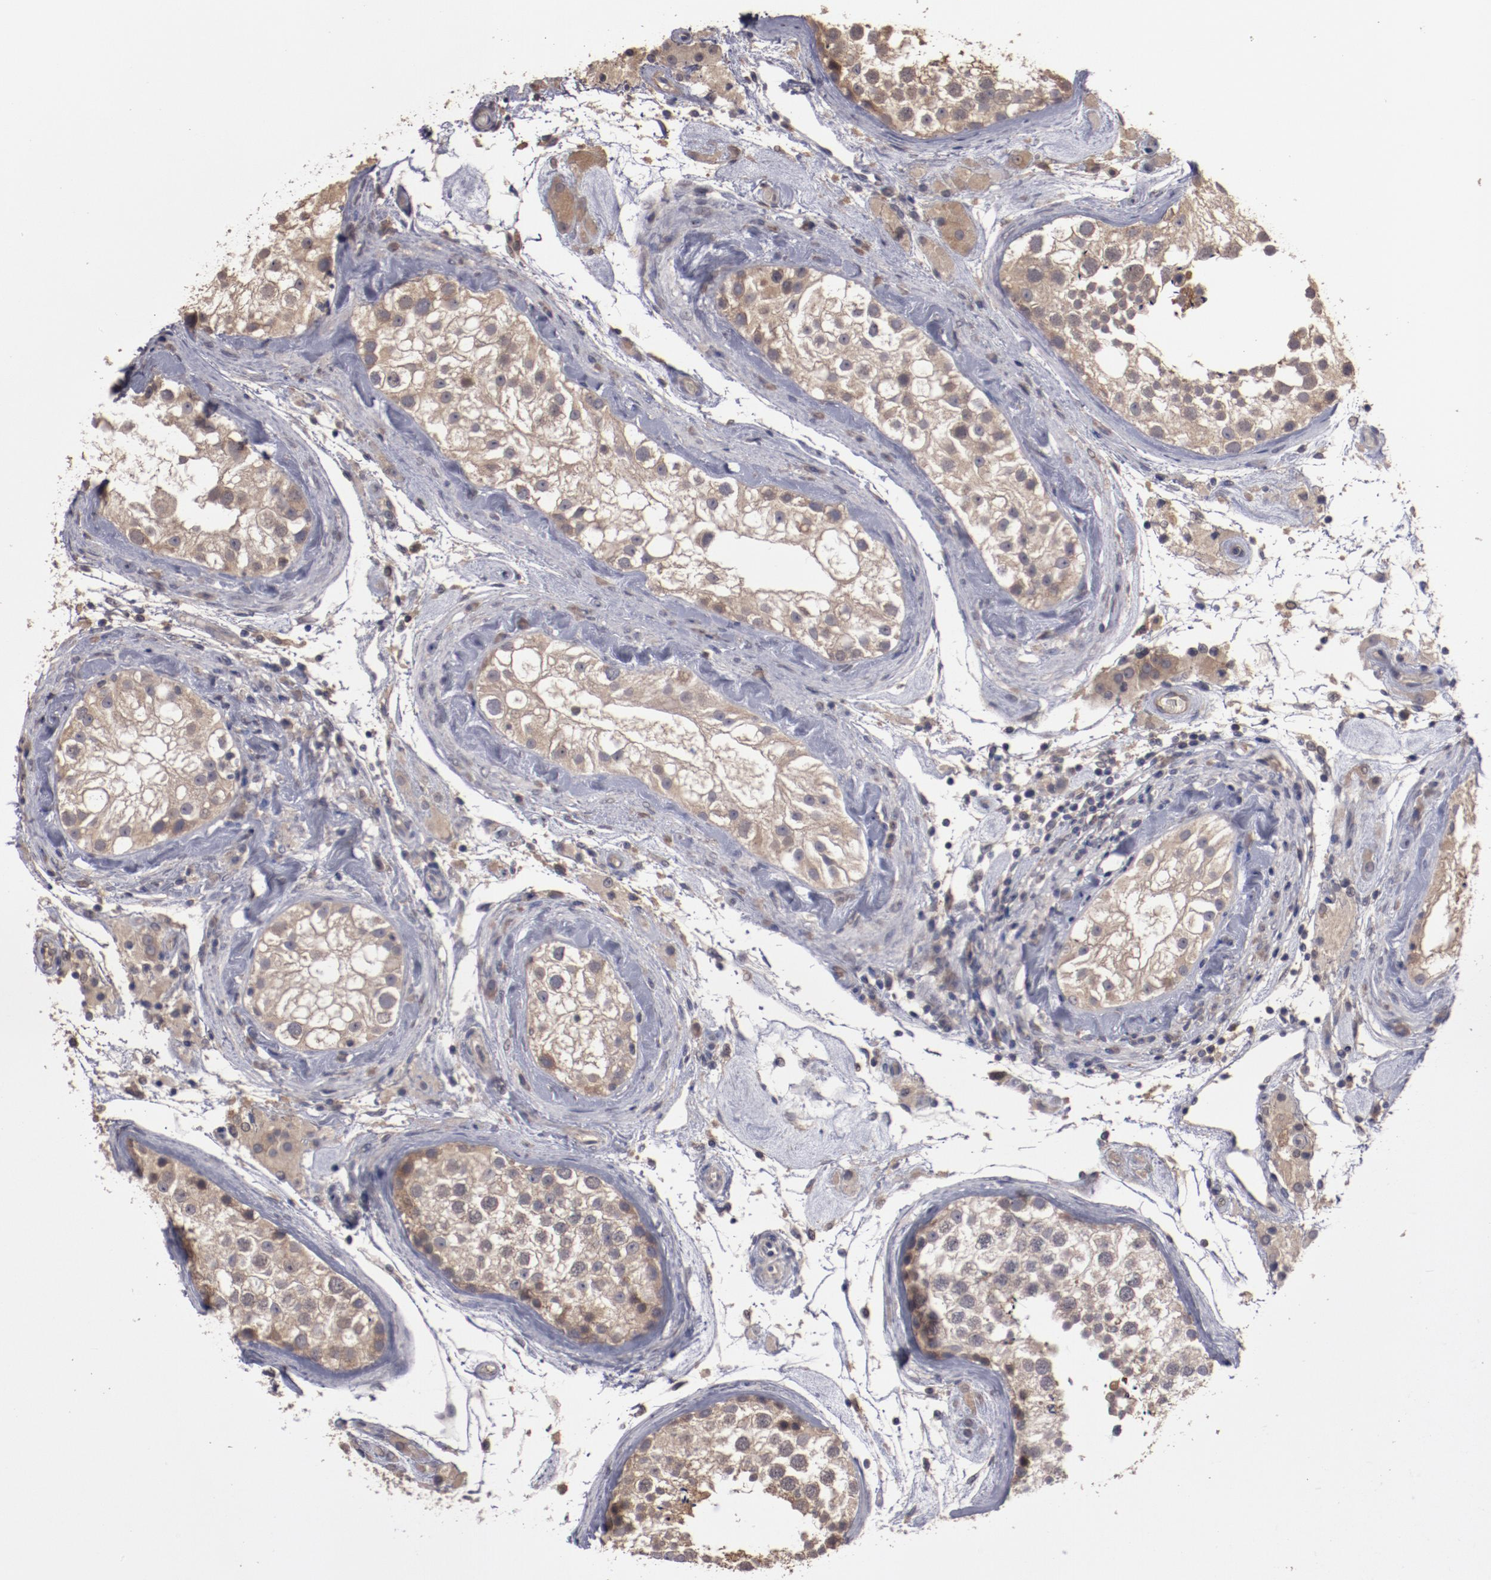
{"staining": {"intensity": "moderate", "quantity": ">75%", "location": "cytoplasmic/membranous"}, "tissue": "testis", "cell_type": "Cells in seminiferous ducts", "image_type": "normal", "snomed": [{"axis": "morphology", "description": "Normal tissue, NOS"}, {"axis": "topography", "description": "Testis"}], "caption": "Protein analysis of benign testis shows moderate cytoplasmic/membranous positivity in approximately >75% of cells in seminiferous ducts.", "gene": "LRRC75B", "patient": {"sex": "male", "age": 46}}